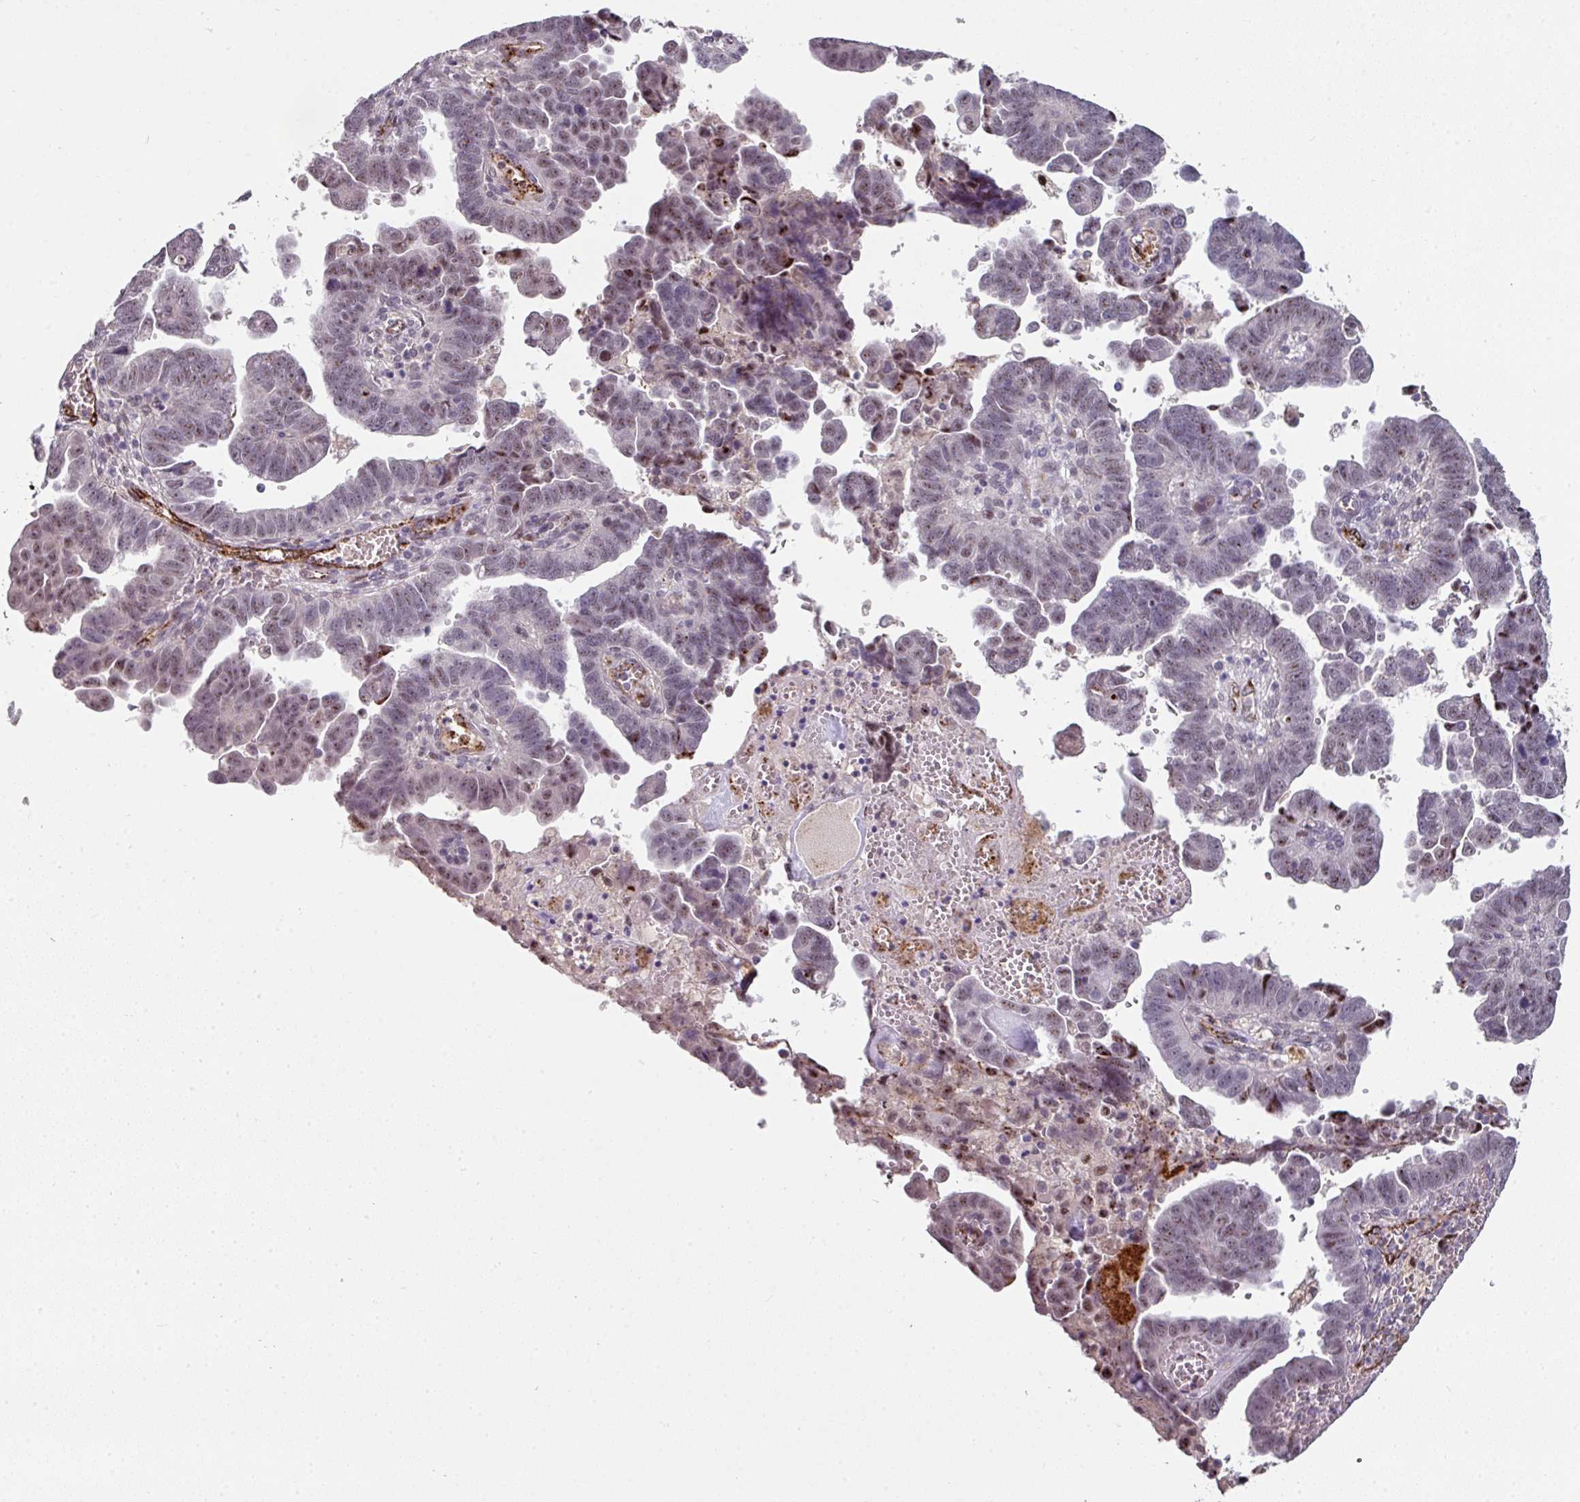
{"staining": {"intensity": "moderate", "quantity": "25%-75%", "location": "nuclear"}, "tissue": "endometrial cancer", "cell_type": "Tumor cells", "image_type": "cancer", "snomed": [{"axis": "morphology", "description": "Adenocarcinoma, NOS"}, {"axis": "topography", "description": "Endometrium"}], "caption": "A photomicrograph of human endometrial cancer (adenocarcinoma) stained for a protein shows moderate nuclear brown staining in tumor cells.", "gene": "SIDT2", "patient": {"sex": "female", "age": 75}}